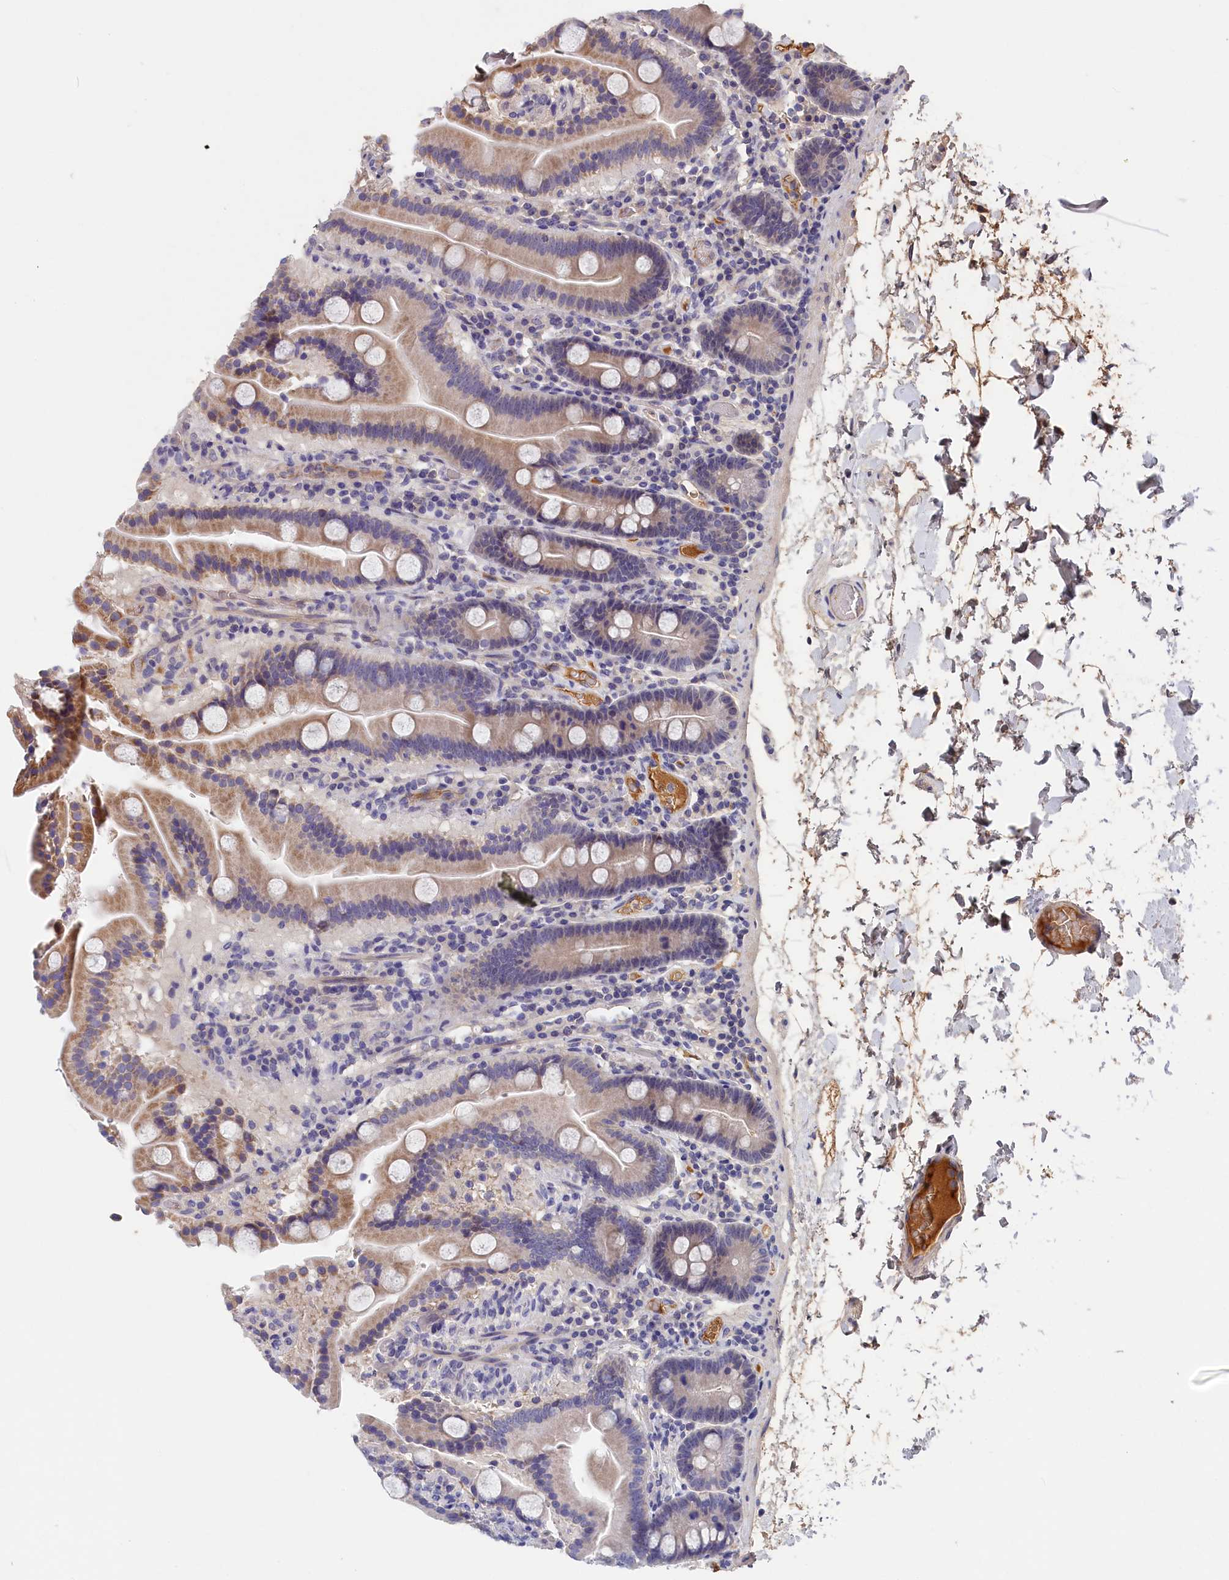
{"staining": {"intensity": "moderate", "quantity": "25%-75%", "location": "cytoplasmic/membranous"}, "tissue": "duodenum", "cell_type": "Glandular cells", "image_type": "normal", "snomed": [{"axis": "morphology", "description": "Normal tissue, NOS"}, {"axis": "topography", "description": "Duodenum"}], "caption": "IHC (DAB) staining of unremarkable duodenum displays moderate cytoplasmic/membranous protein staining in about 25%-75% of glandular cells.", "gene": "ITIH1", "patient": {"sex": "male", "age": 55}}